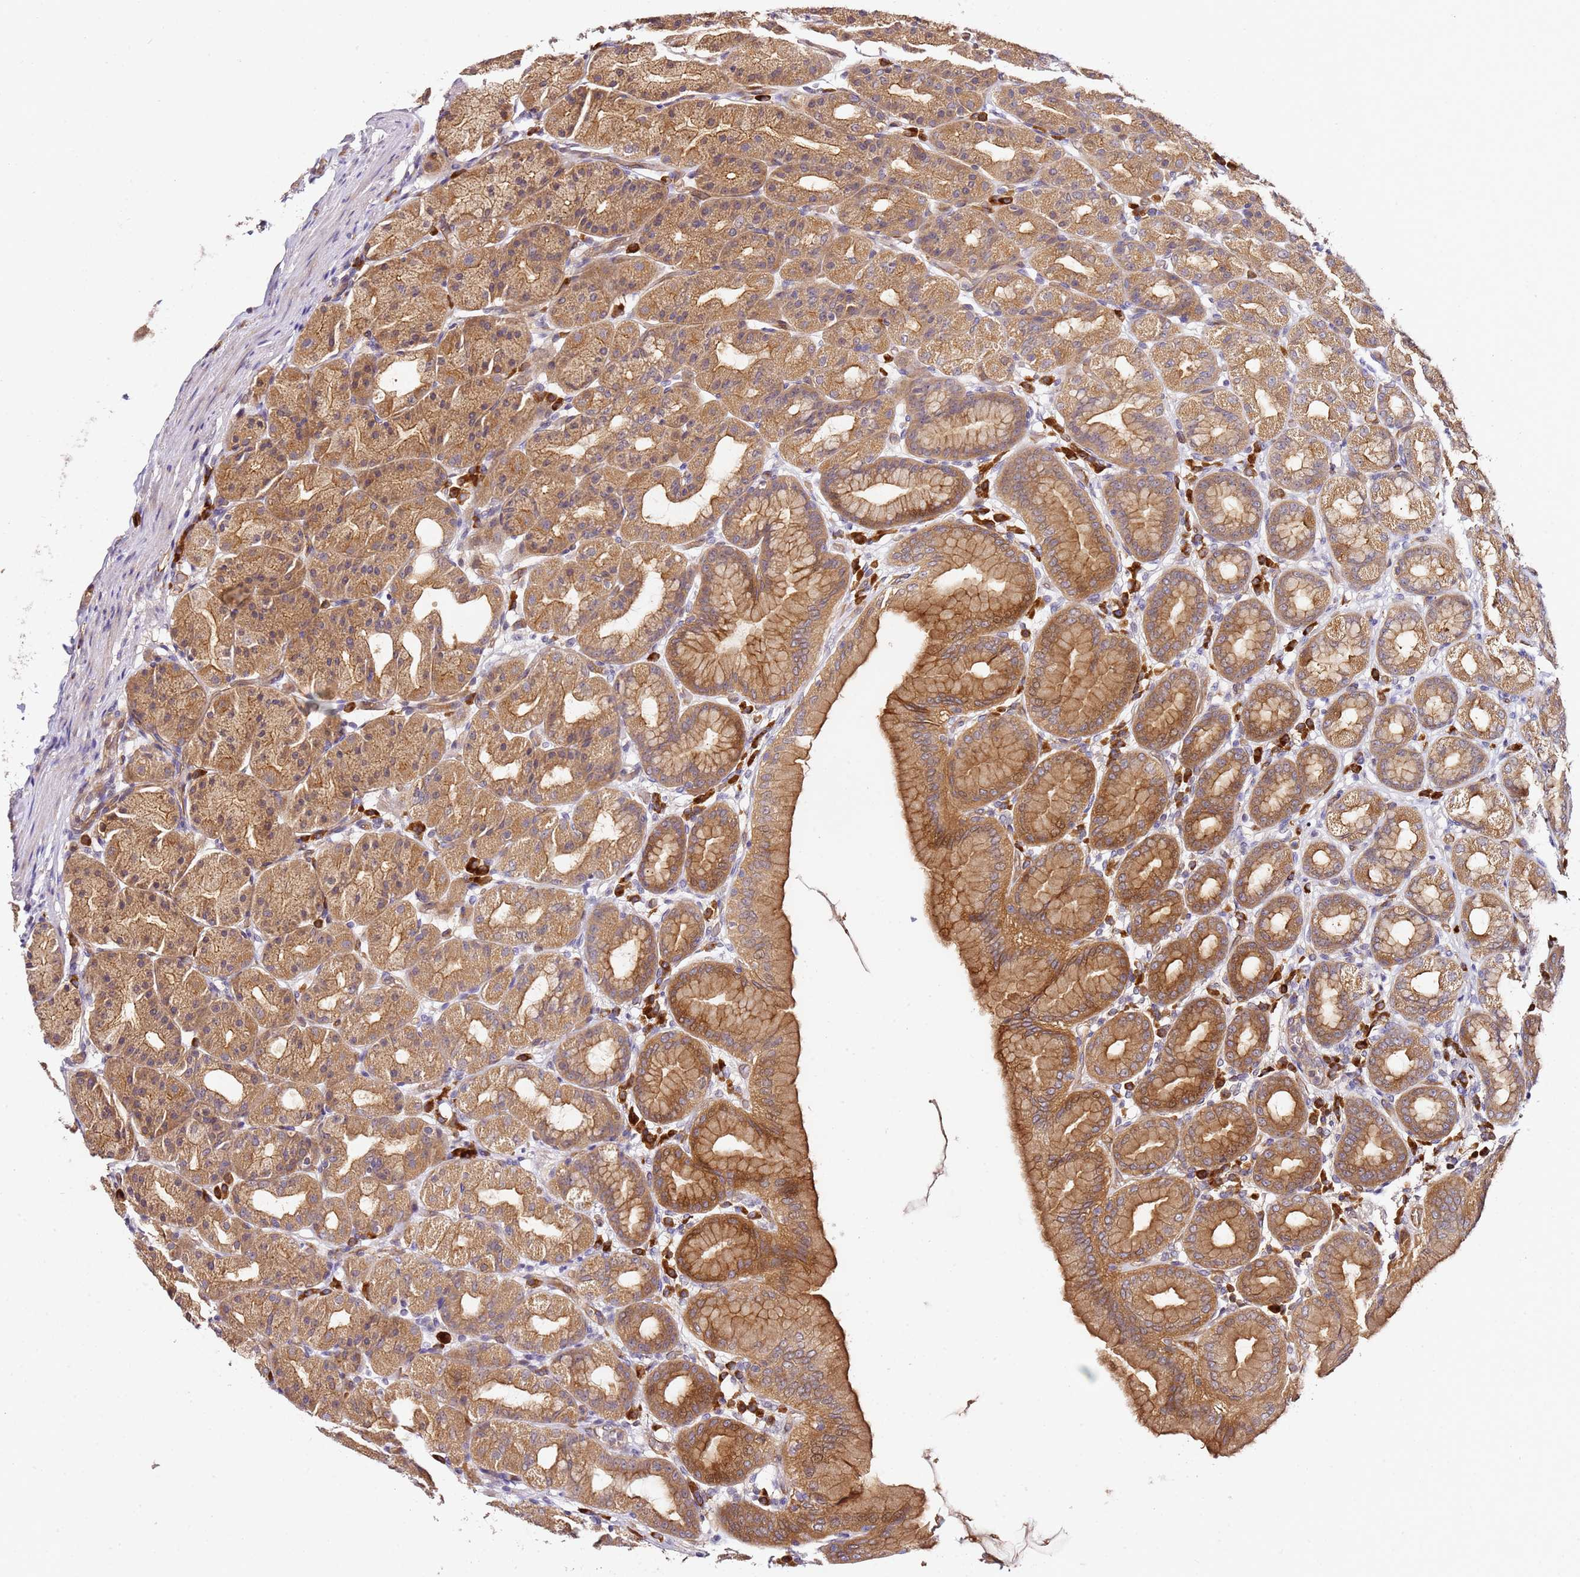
{"staining": {"intensity": "moderate", "quantity": ">75%", "location": "cytoplasmic/membranous"}, "tissue": "stomach", "cell_type": "Glandular cells", "image_type": "normal", "snomed": [{"axis": "morphology", "description": "Normal tissue, NOS"}, {"axis": "topography", "description": "Stomach, upper"}], "caption": "An immunohistochemistry image of unremarkable tissue is shown. Protein staining in brown shows moderate cytoplasmic/membranous positivity in stomach within glandular cells.", "gene": "OSBPL2", "patient": {"sex": "male", "age": 68}}